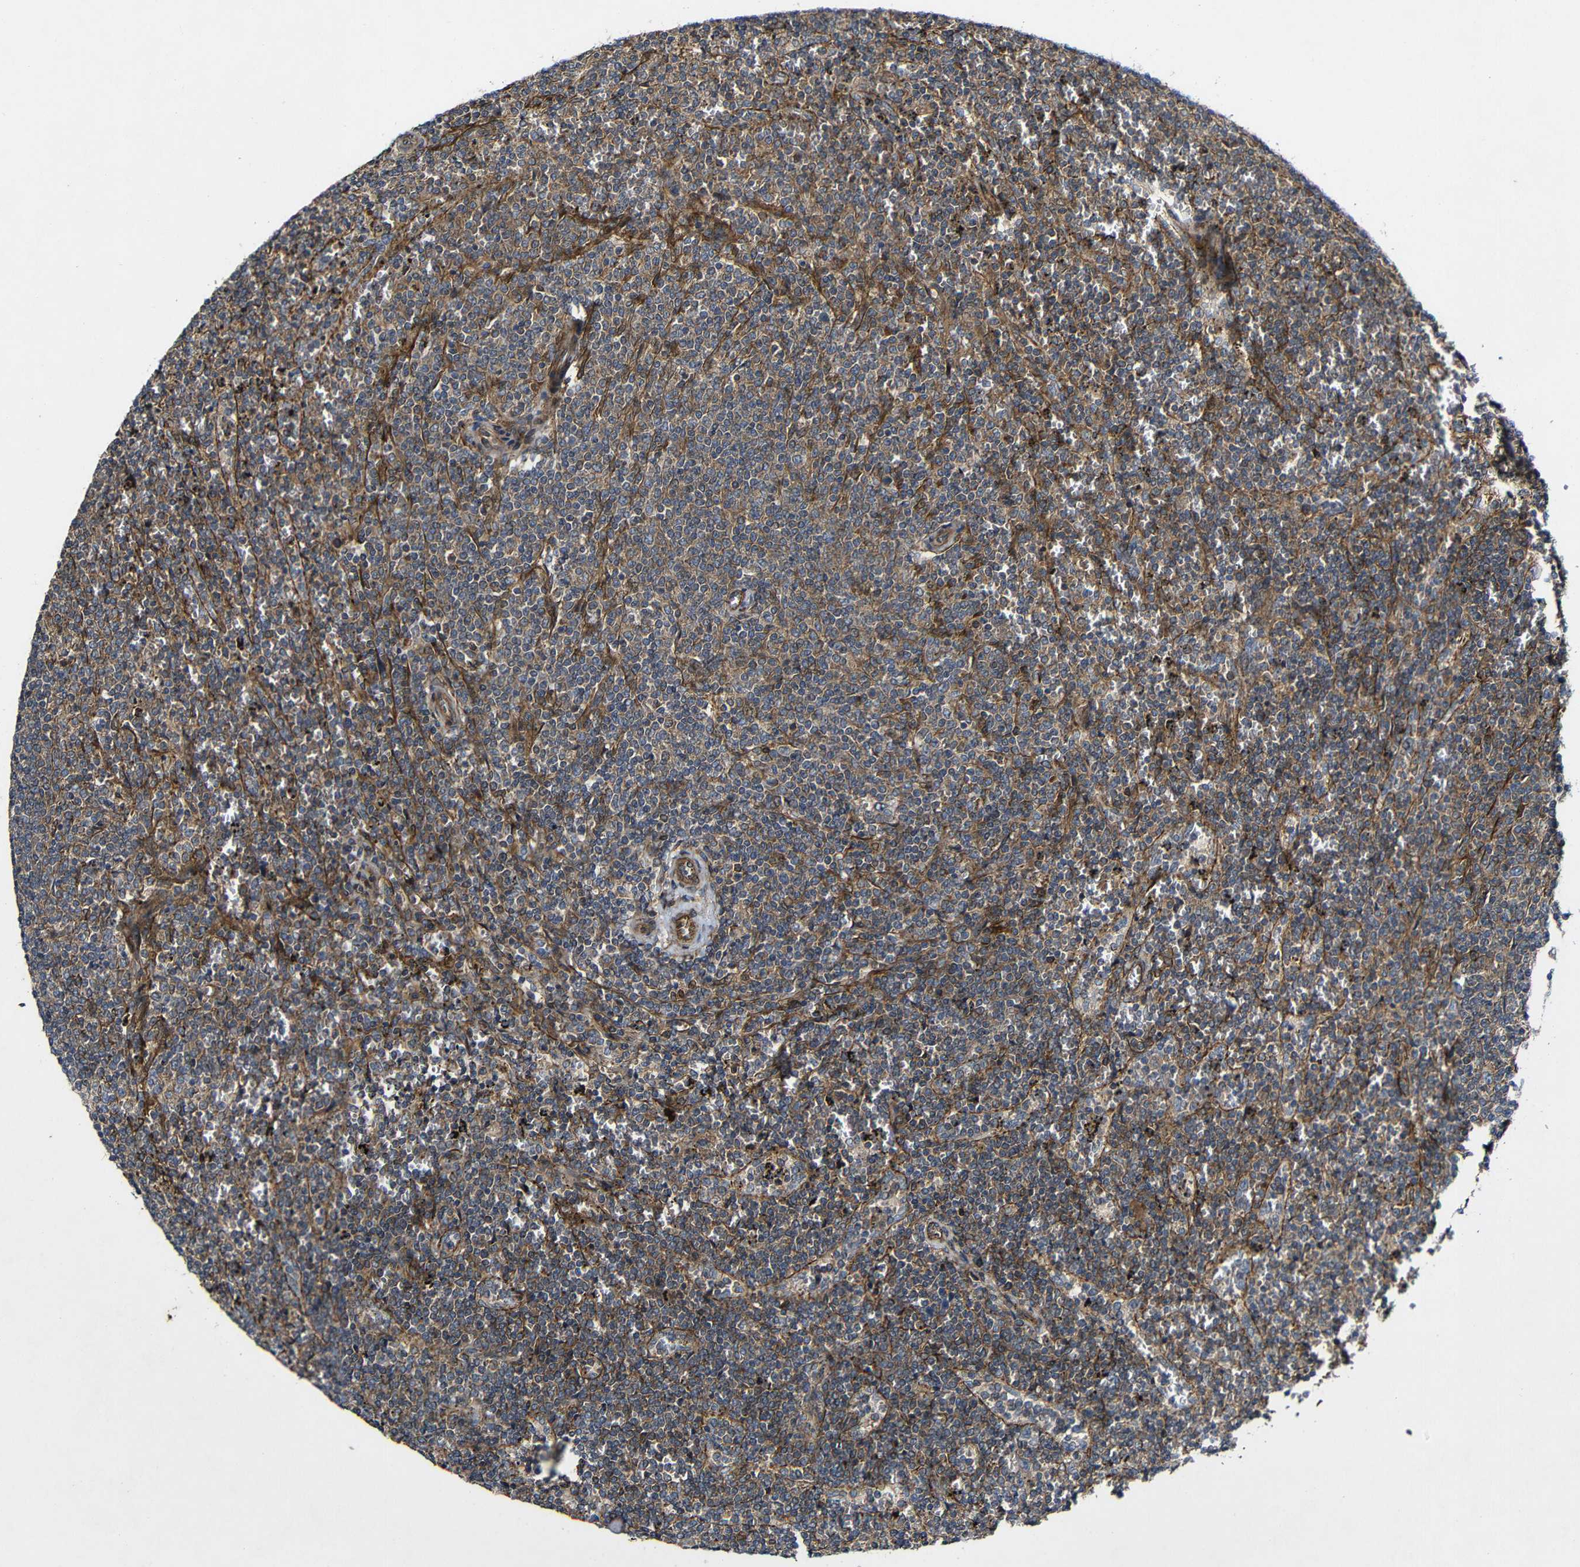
{"staining": {"intensity": "strong", "quantity": "<25%", "location": "cytoplasmic/membranous"}, "tissue": "lymphoma", "cell_type": "Tumor cells", "image_type": "cancer", "snomed": [{"axis": "morphology", "description": "Malignant lymphoma, non-Hodgkin's type, Low grade"}, {"axis": "topography", "description": "Spleen"}], "caption": "An image of human low-grade malignant lymphoma, non-Hodgkin's type stained for a protein demonstrates strong cytoplasmic/membranous brown staining in tumor cells.", "gene": "GSDME", "patient": {"sex": "female", "age": 50}}